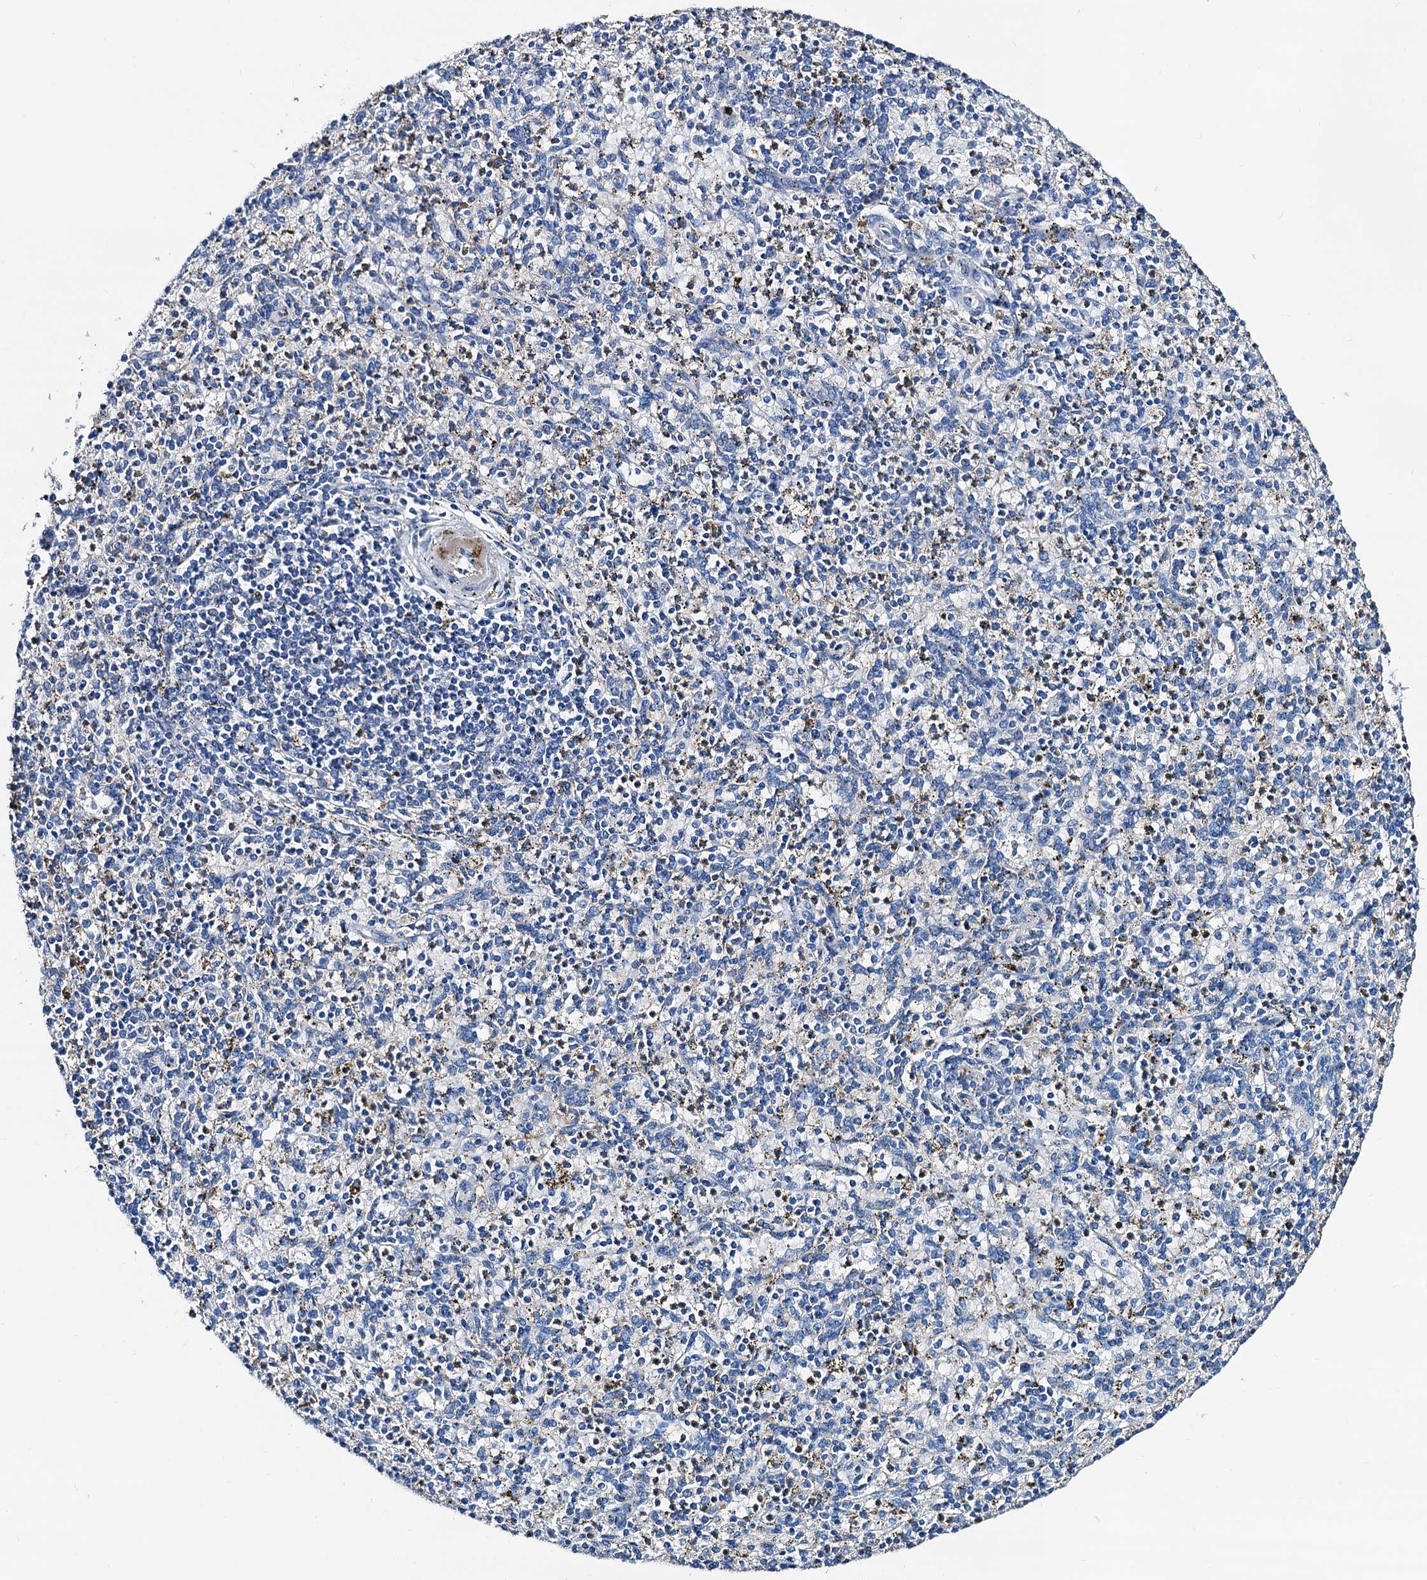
{"staining": {"intensity": "negative", "quantity": "none", "location": "none"}, "tissue": "spleen", "cell_type": "Cells in red pulp", "image_type": "normal", "snomed": [{"axis": "morphology", "description": "Normal tissue, NOS"}, {"axis": "topography", "description": "Spleen"}], "caption": "Cells in red pulp are negative for brown protein staining in normal spleen. (Brightfield microscopy of DAB (3,3'-diaminobenzidine) IHC at high magnification).", "gene": "FREM3", "patient": {"sex": "male", "age": 72}}